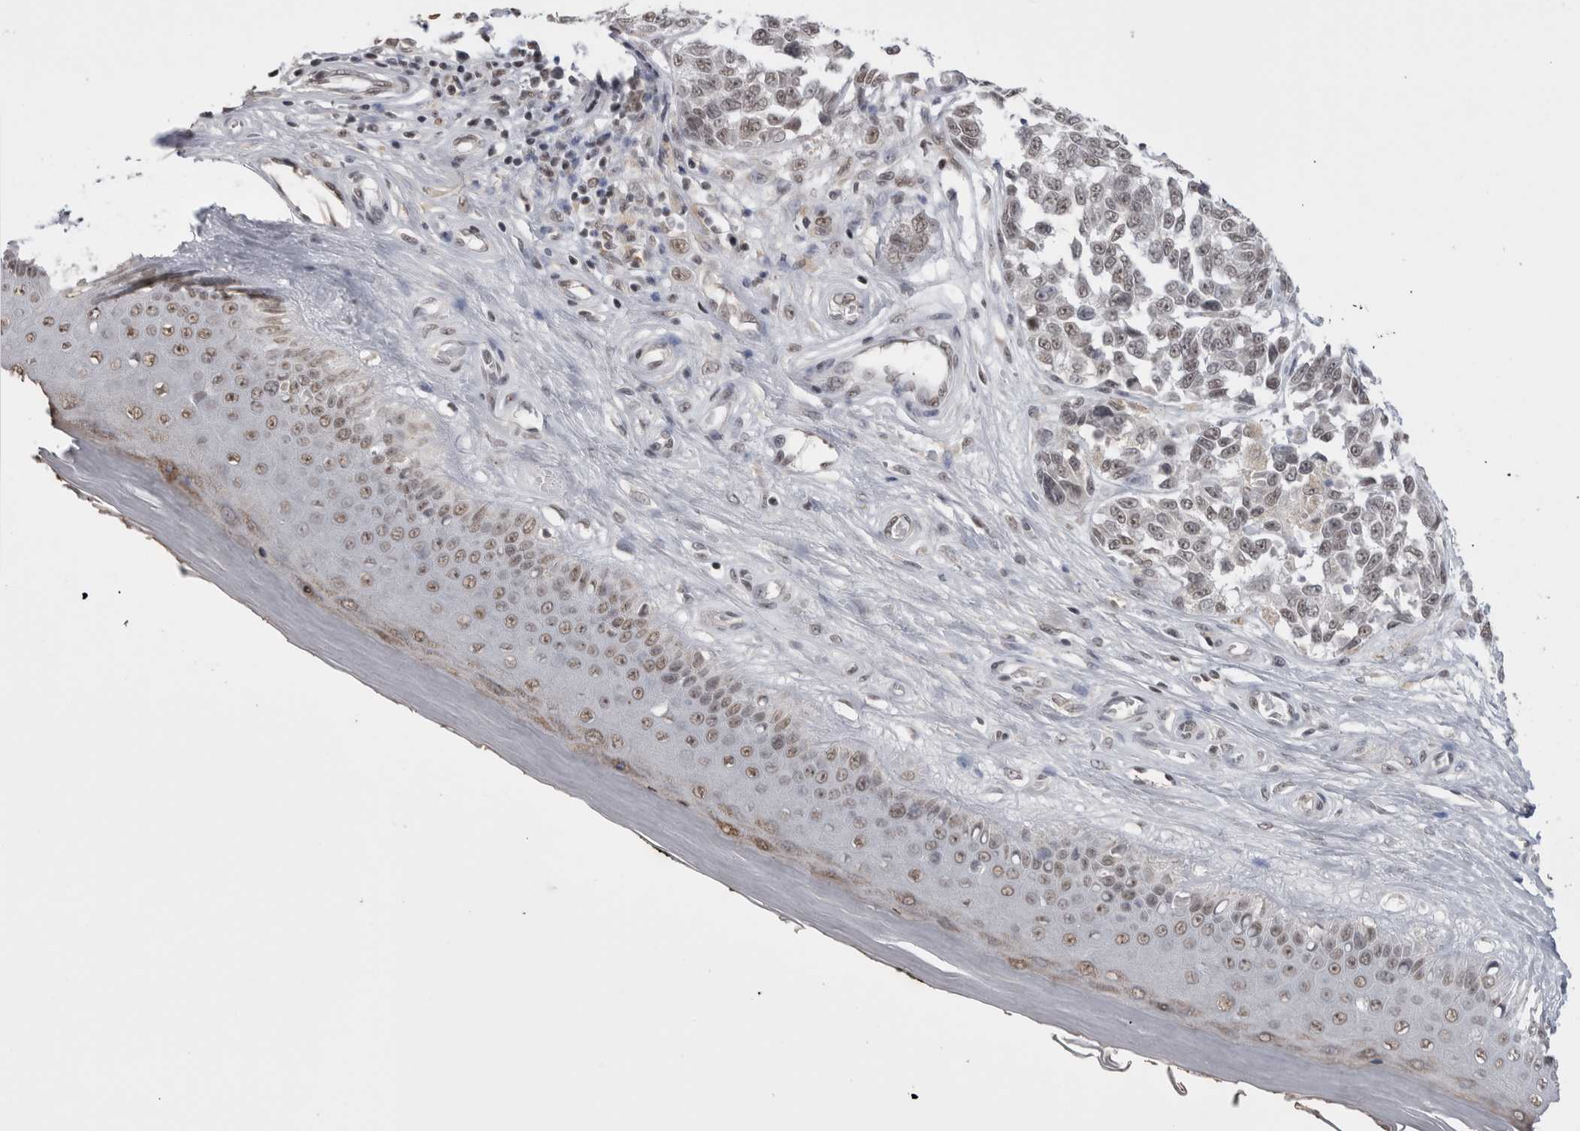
{"staining": {"intensity": "weak", "quantity": "<25%", "location": "nuclear"}, "tissue": "melanoma", "cell_type": "Tumor cells", "image_type": "cancer", "snomed": [{"axis": "morphology", "description": "Malignant melanoma, NOS"}, {"axis": "topography", "description": "Skin"}], "caption": "A photomicrograph of human malignant melanoma is negative for staining in tumor cells.", "gene": "DAXX", "patient": {"sex": "female", "age": 64}}